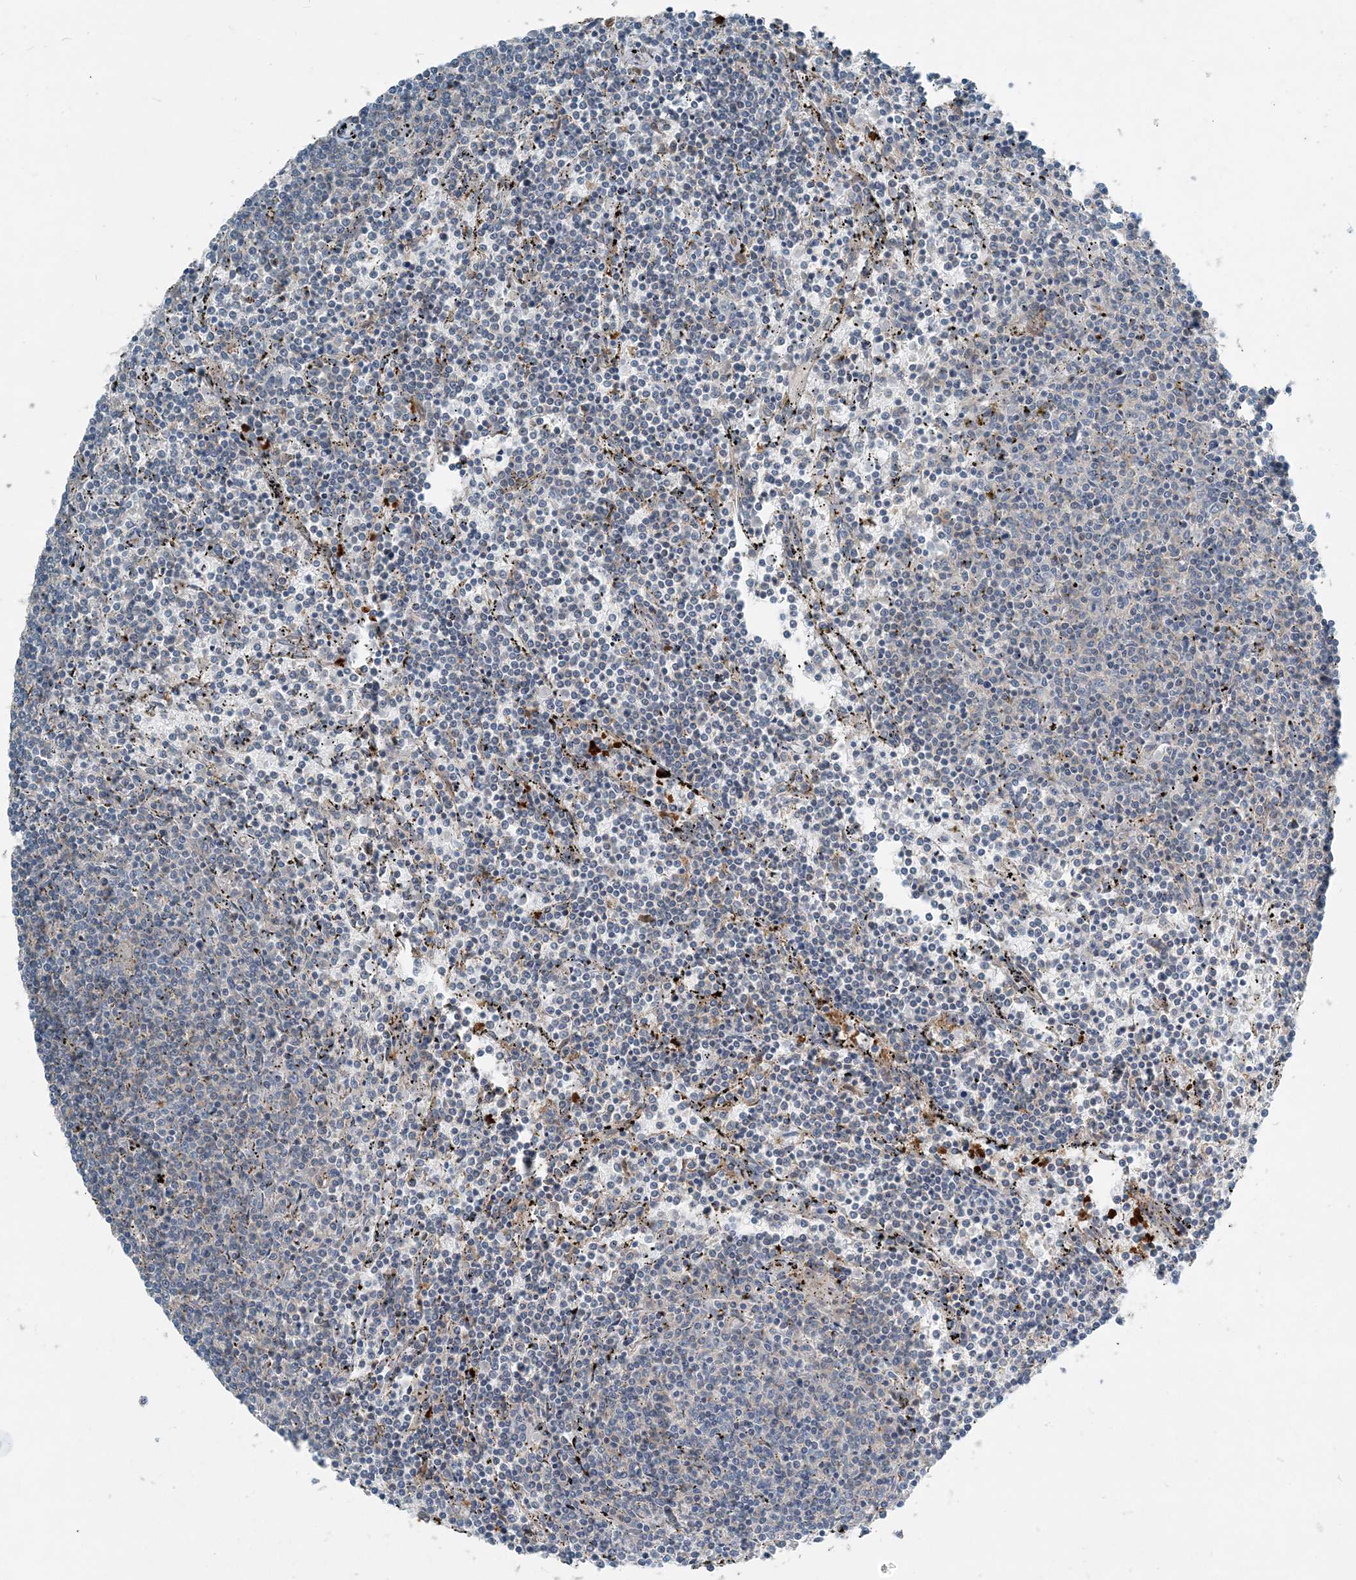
{"staining": {"intensity": "negative", "quantity": "none", "location": "none"}, "tissue": "lymphoma", "cell_type": "Tumor cells", "image_type": "cancer", "snomed": [{"axis": "morphology", "description": "Malignant lymphoma, non-Hodgkin's type, Low grade"}, {"axis": "topography", "description": "Spleen"}], "caption": "Lymphoma was stained to show a protein in brown. There is no significant expression in tumor cells. The staining was performed using DAB to visualize the protein expression in brown, while the nuclei were stained in blue with hematoxylin (Magnification: 20x).", "gene": "ARMH1", "patient": {"sex": "female", "age": 50}}